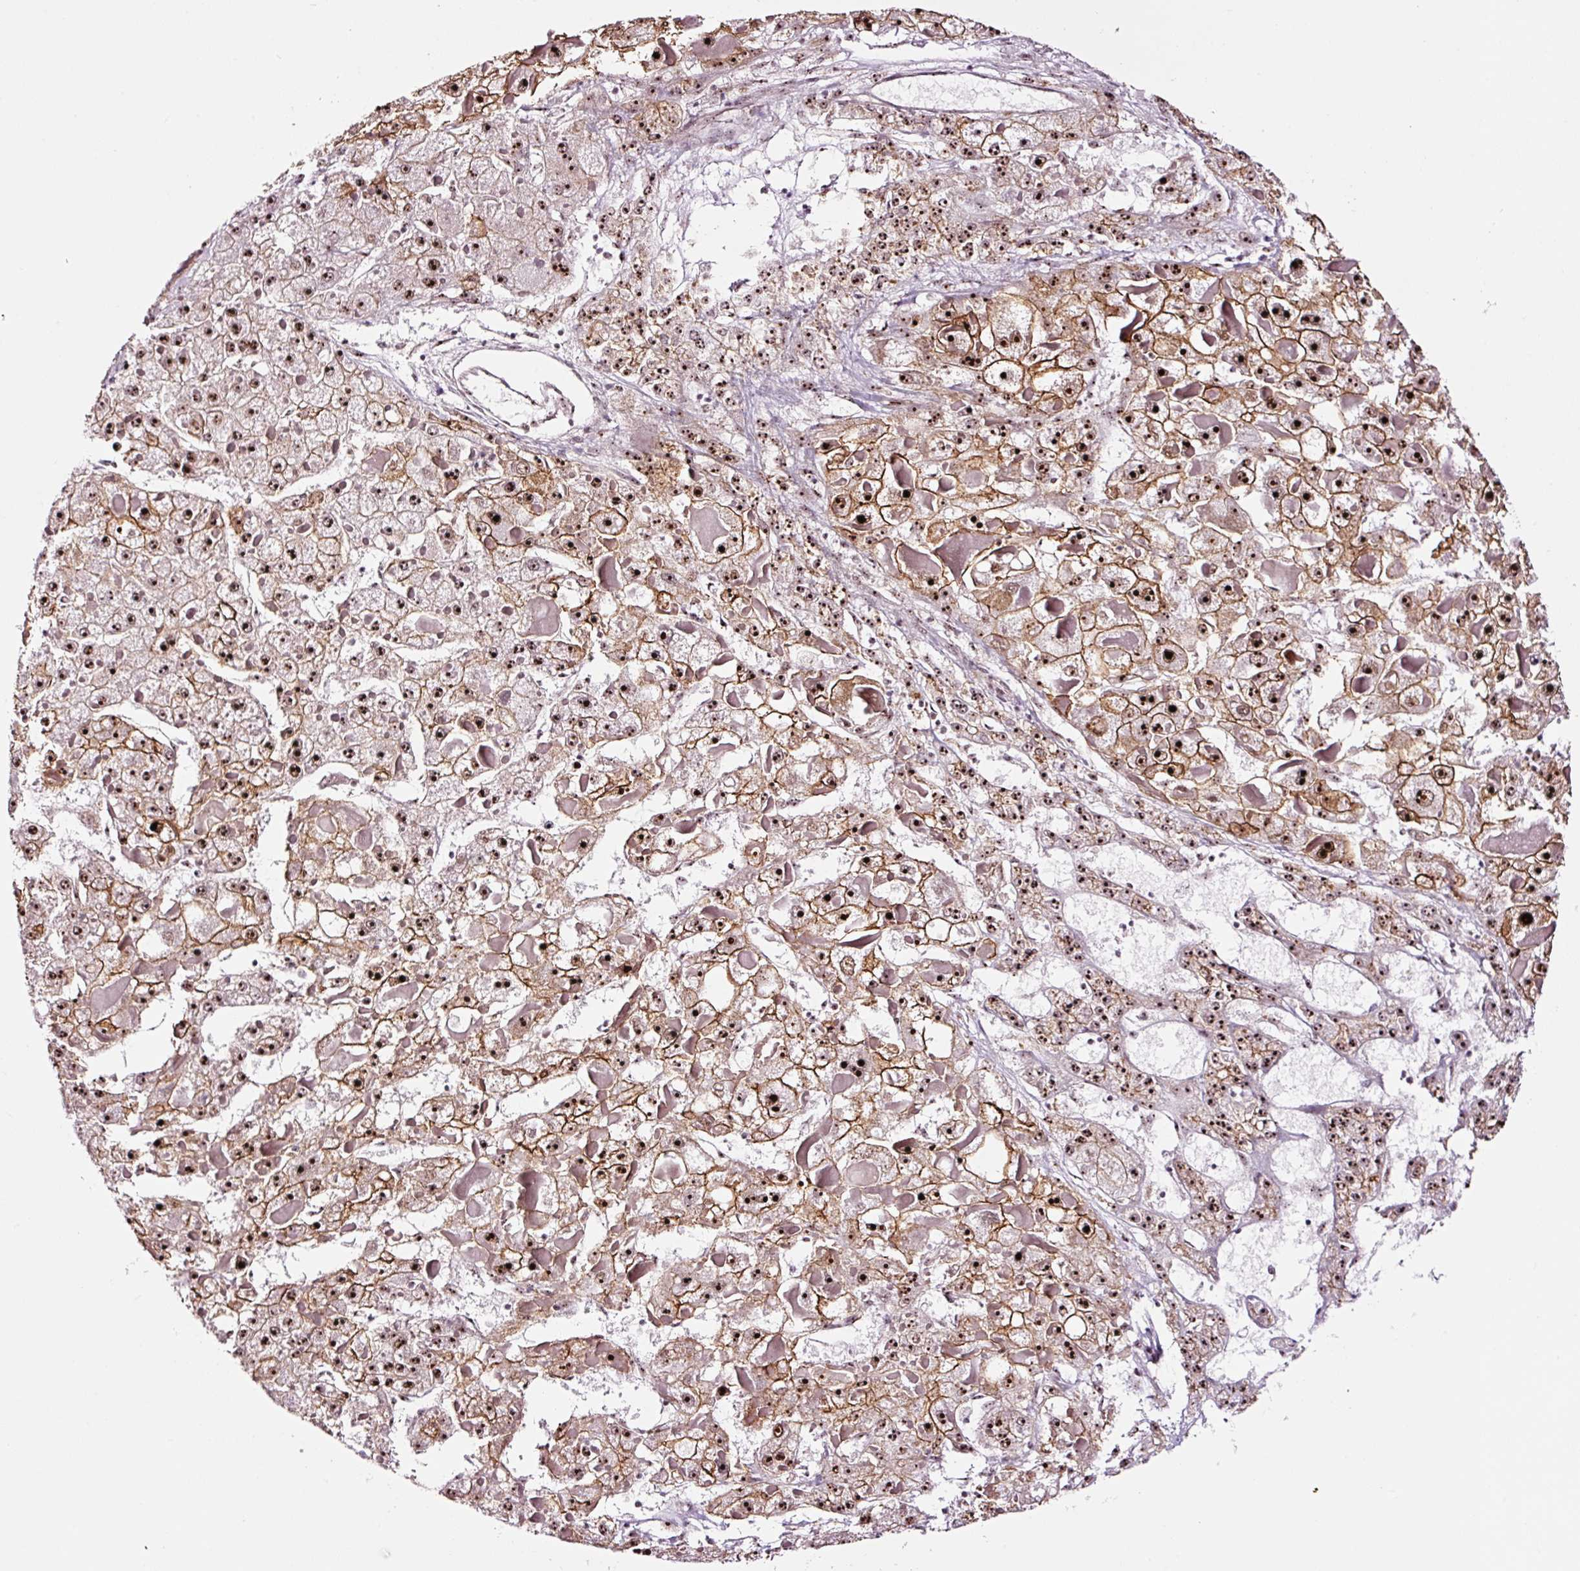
{"staining": {"intensity": "strong", "quantity": ">75%", "location": "cytoplasmic/membranous,nuclear"}, "tissue": "liver cancer", "cell_type": "Tumor cells", "image_type": "cancer", "snomed": [{"axis": "morphology", "description": "Carcinoma, Hepatocellular, NOS"}, {"axis": "topography", "description": "Liver"}], "caption": "Human liver cancer stained with a brown dye shows strong cytoplasmic/membranous and nuclear positive staining in approximately >75% of tumor cells.", "gene": "GNL3", "patient": {"sex": "female", "age": 73}}